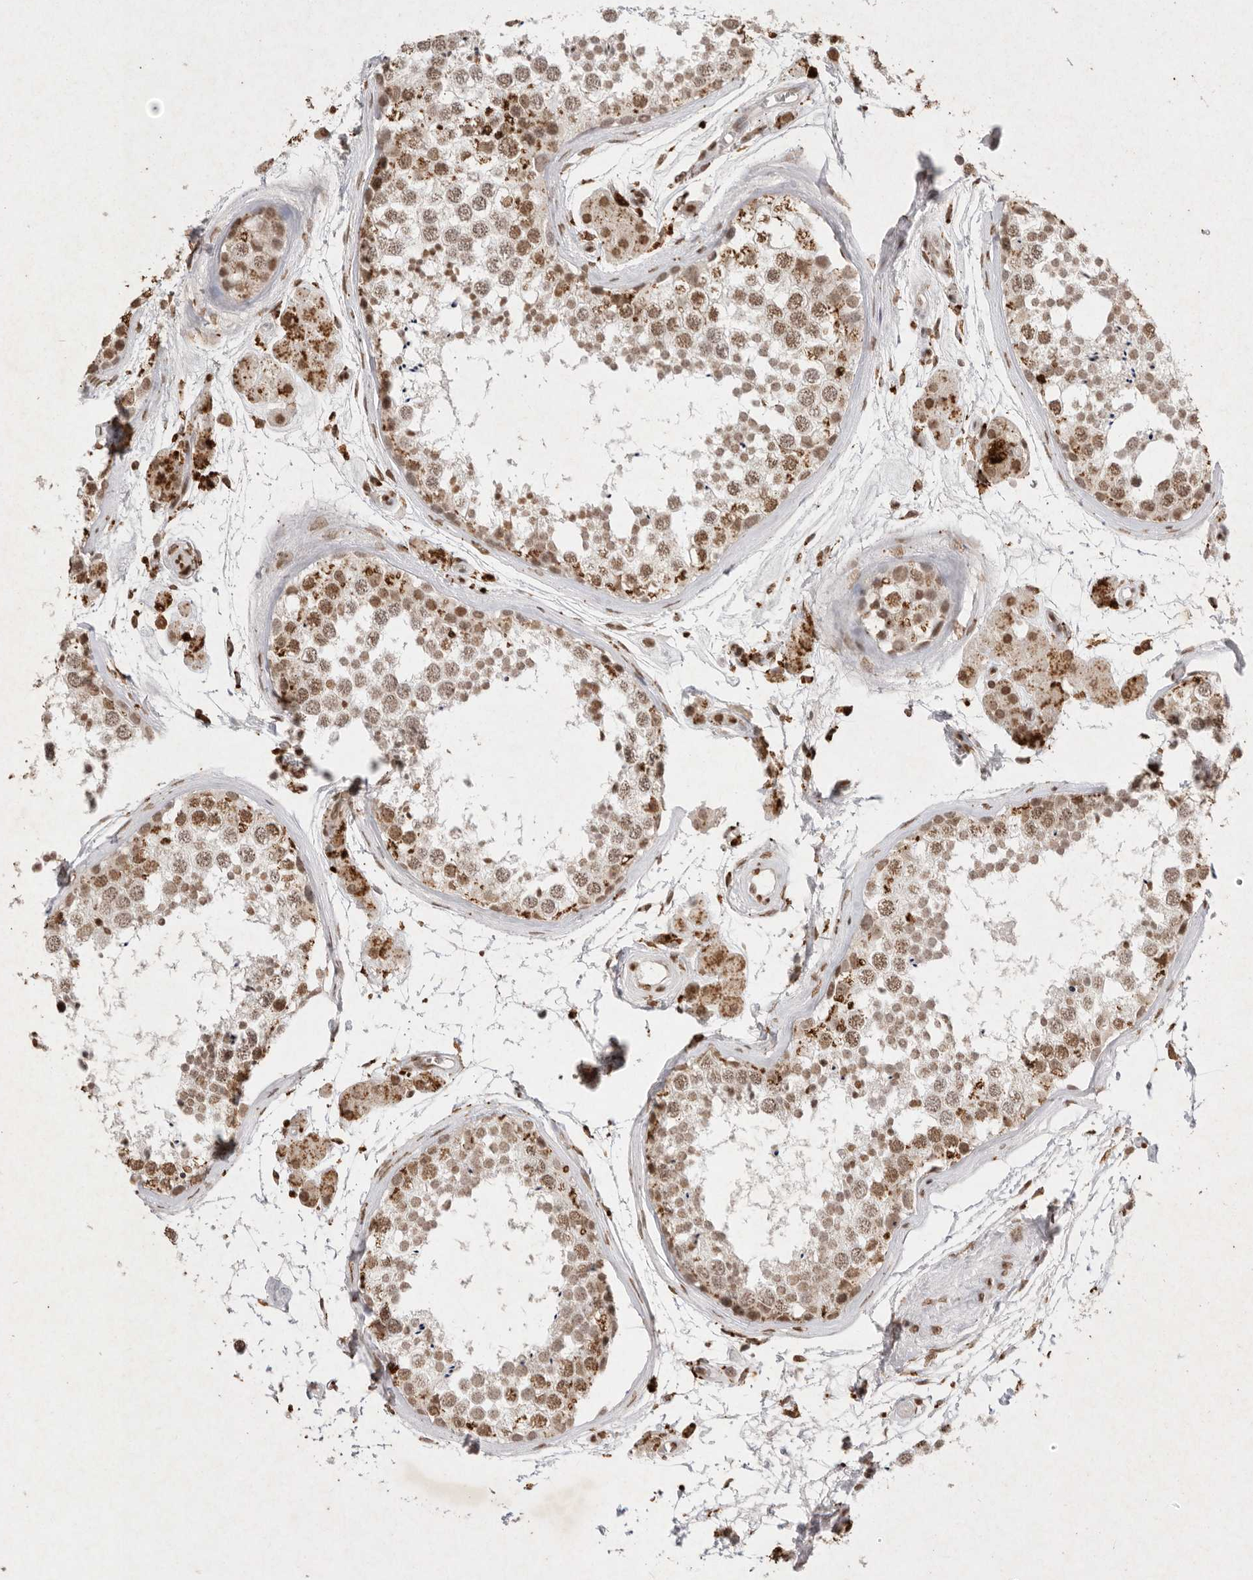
{"staining": {"intensity": "moderate", "quantity": ">75%", "location": "cytoplasmic/membranous,nuclear"}, "tissue": "testis", "cell_type": "Cells in seminiferous ducts", "image_type": "normal", "snomed": [{"axis": "morphology", "description": "Normal tissue, NOS"}, {"axis": "topography", "description": "Testis"}], "caption": "Immunohistochemical staining of normal human testis reveals moderate cytoplasmic/membranous,nuclear protein expression in approximately >75% of cells in seminiferous ducts. The protein is shown in brown color, while the nuclei are stained blue.", "gene": "NKX3", "patient": {"sex": "male", "age": 56}}